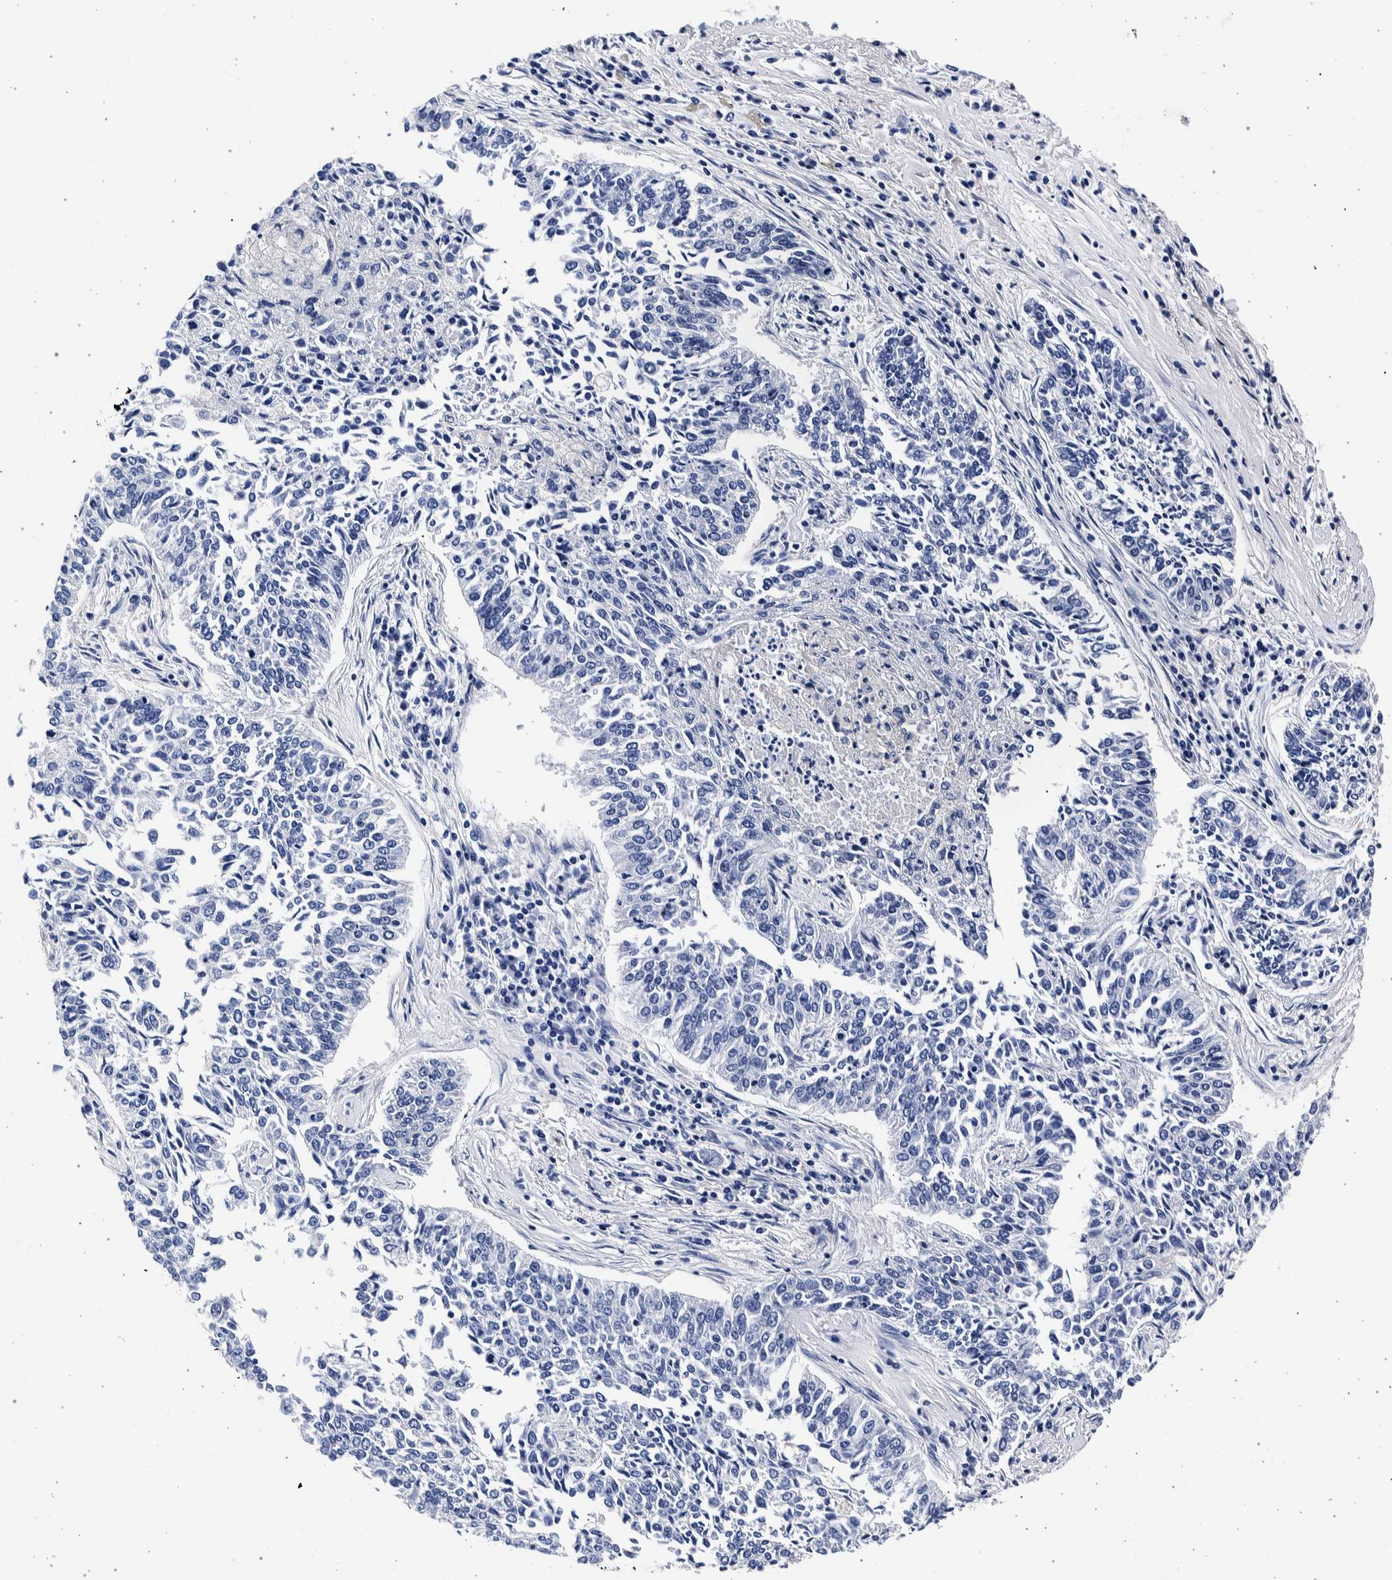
{"staining": {"intensity": "negative", "quantity": "none", "location": "none"}, "tissue": "lung cancer", "cell_type": "Tumor cells", "image_type": "cancer", "snomed": [{"axis": "morphology", "description": "Normal tissue, NOS"}, {"axis": "morphology", "description": "Squamous cell carcinoma, NOS"}, {"axis": "topography", "description": "Cartilage tissue"}, {"axis": "topography", "description": "Bronchus"}, {"axis": "topography", "description": "Lung"}], "caption": "This is a histopathology image of immunohistochemistry (IHC) staining of lung squamous cell carcinoma, which shows no expression in tumor cells.", "gene": "NIBAN2", "patient": {"sex": "female", "age": 49}}